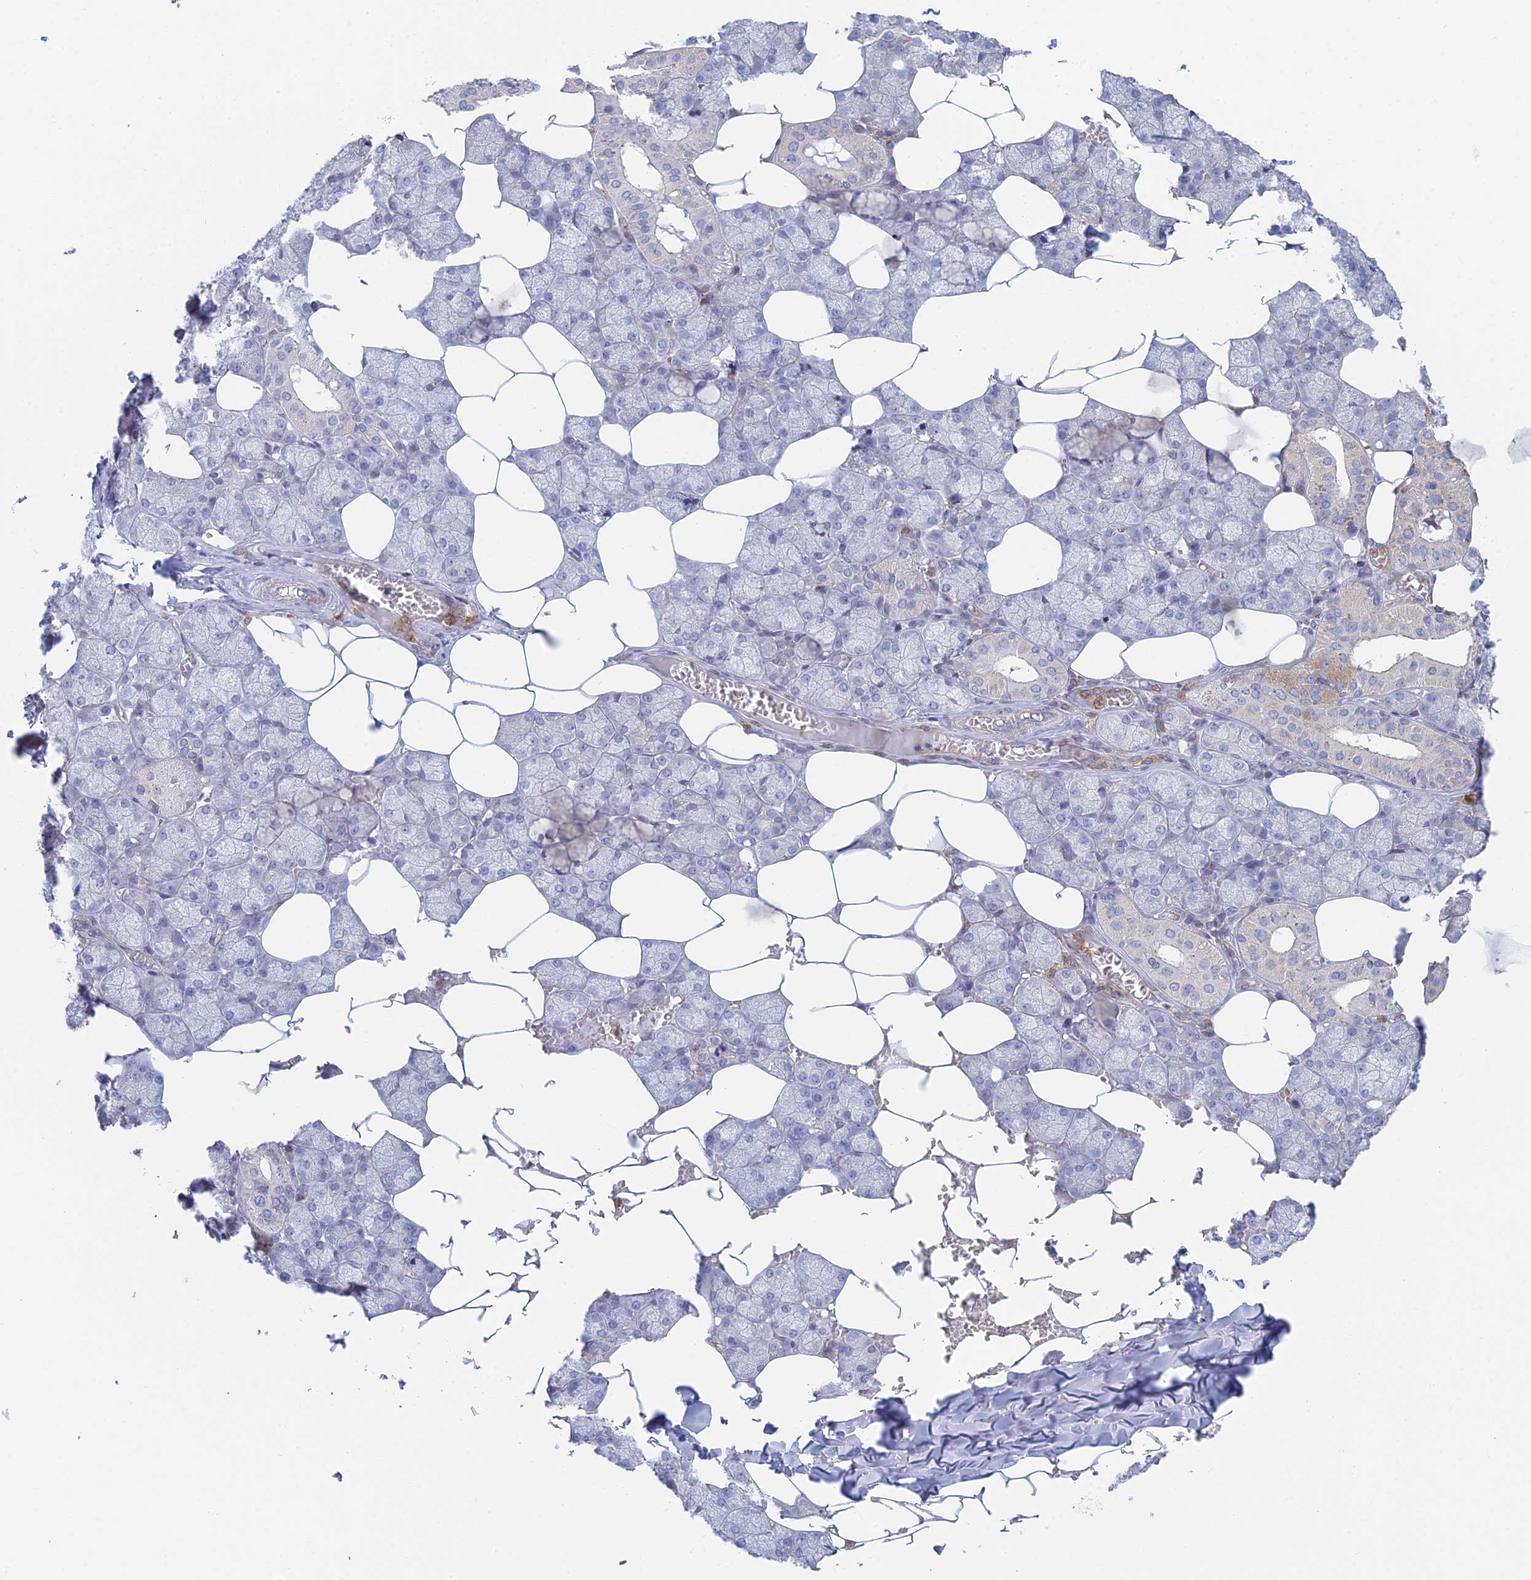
{"staining": {"intensity": "weak", "quantity": "<25%", "location": "cytoplasmic/membranous"}, "tissue": "salivary gland", "cell_type": "Glandular cells", "image_type": "normal", "snomed": [{"axis": "morphology", "description": "Normal tissue, NOS"}, {"axis": "topography", "description": "Salivary gland"}], "caption": "Immunohistochemistry (IHC) image of benign salivary gland stained for a protein (brown), which displays no positivity in glandular cells. (Stains: DAB immunohistochemistry (IHC) with hematoxylin counter stain, Microscopy: brightfield microscopy at high magnification).", "gene": "STRN4", "patient": {"sex": "male", "age": 62}}